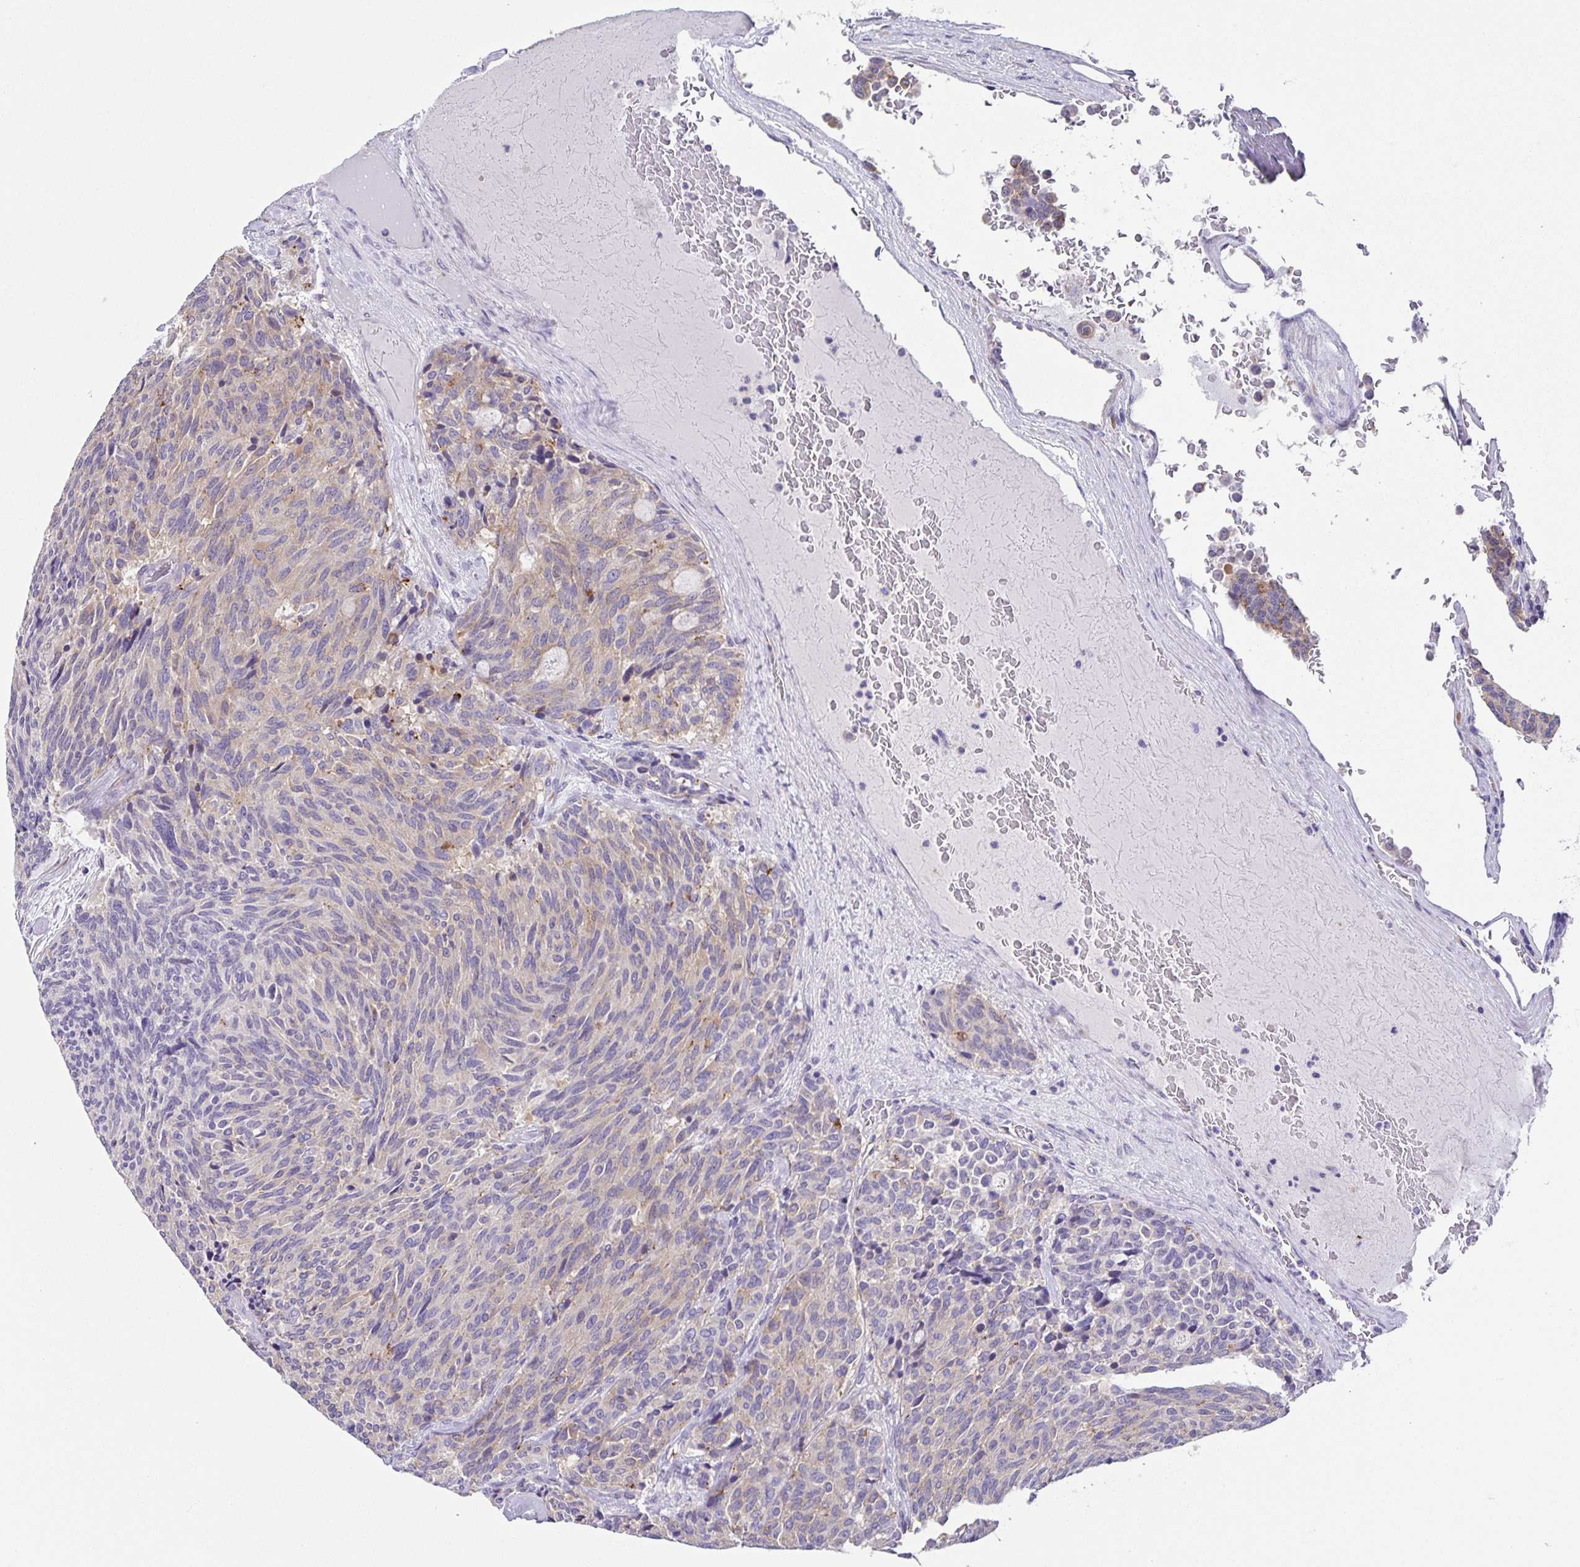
{"staining": {"intensity": "negative", "quantity": "none", "location": "none"}, "tissue": "carcinoid", "cell_type": "Tumor cells", "image_type": "cancer", "snomed": [{"axis": "morphology", "description": "Carcinoid, malignant, NOS"}, {"axis": "topography", "description": "Pancreas"}], "caption": "This micrograph is of carcinoid (malignant) stained with IHC to label a protein in brown with the nuclei are counter-stained blue. There is no expression in tumor cells.", "gene": "PRR36", "patient": {"sex": "female", "age": 54}}